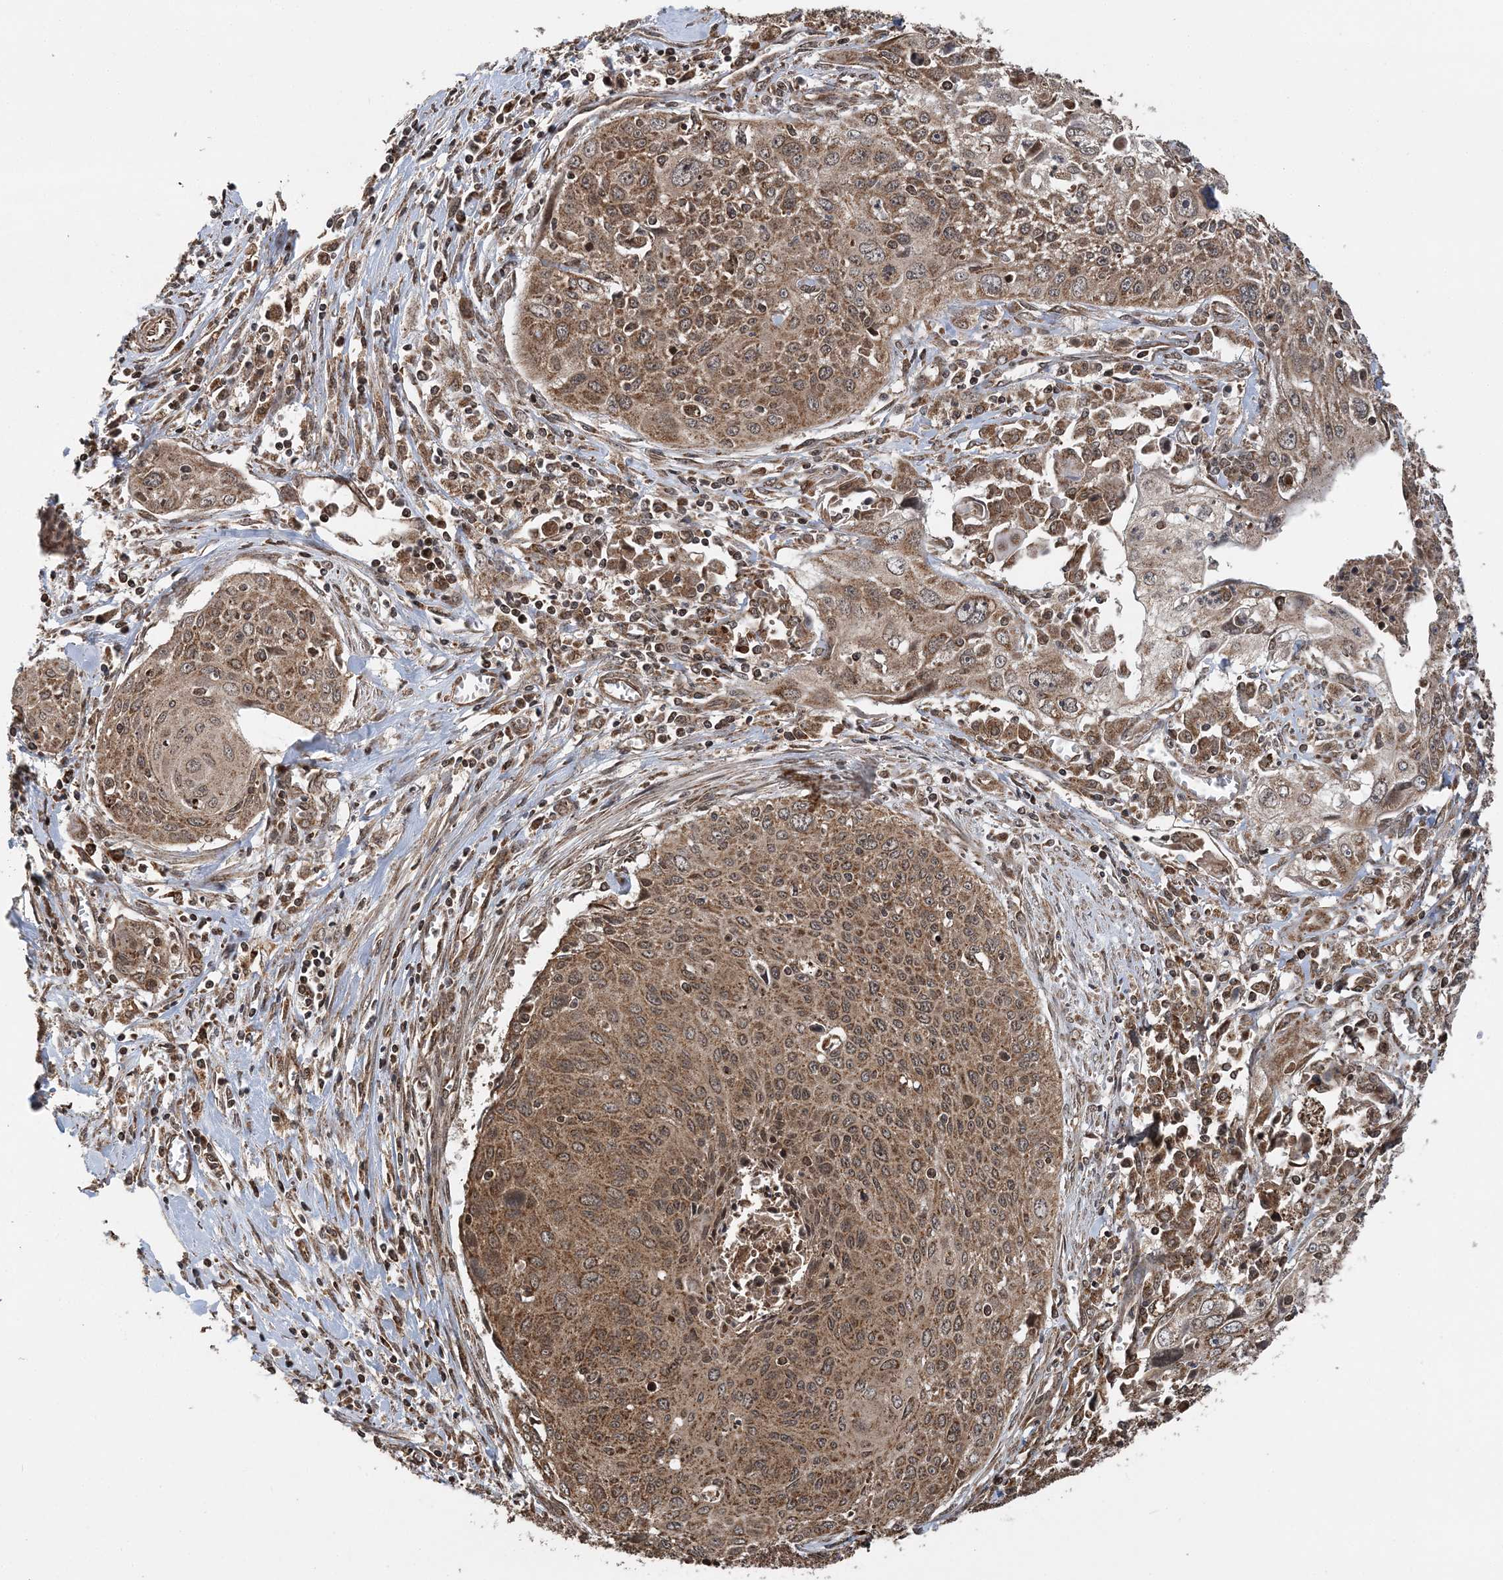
{"staining": {"intensity": "moderate", "quantity": ">75%", "location": "cytoplasmic/membranous"}, "tissue": "cervical cancer", "cell_type": "Tumor cells", "image_type": "cancer", "snomed": [{"axis": "morphology", "description": "Squamous cell carcinoma, NOS"}, {"axis": "topography", "description": "Cervix"}], "caption": "Immunohistochemistry of human cervical squamous cell carcinoma exhibits medium levels of moderate cytoplasmic/membranous staining in about >75% of tumor cells.", "gene": "PCBP1", "patient": {"sex": "female", "age": 55}}